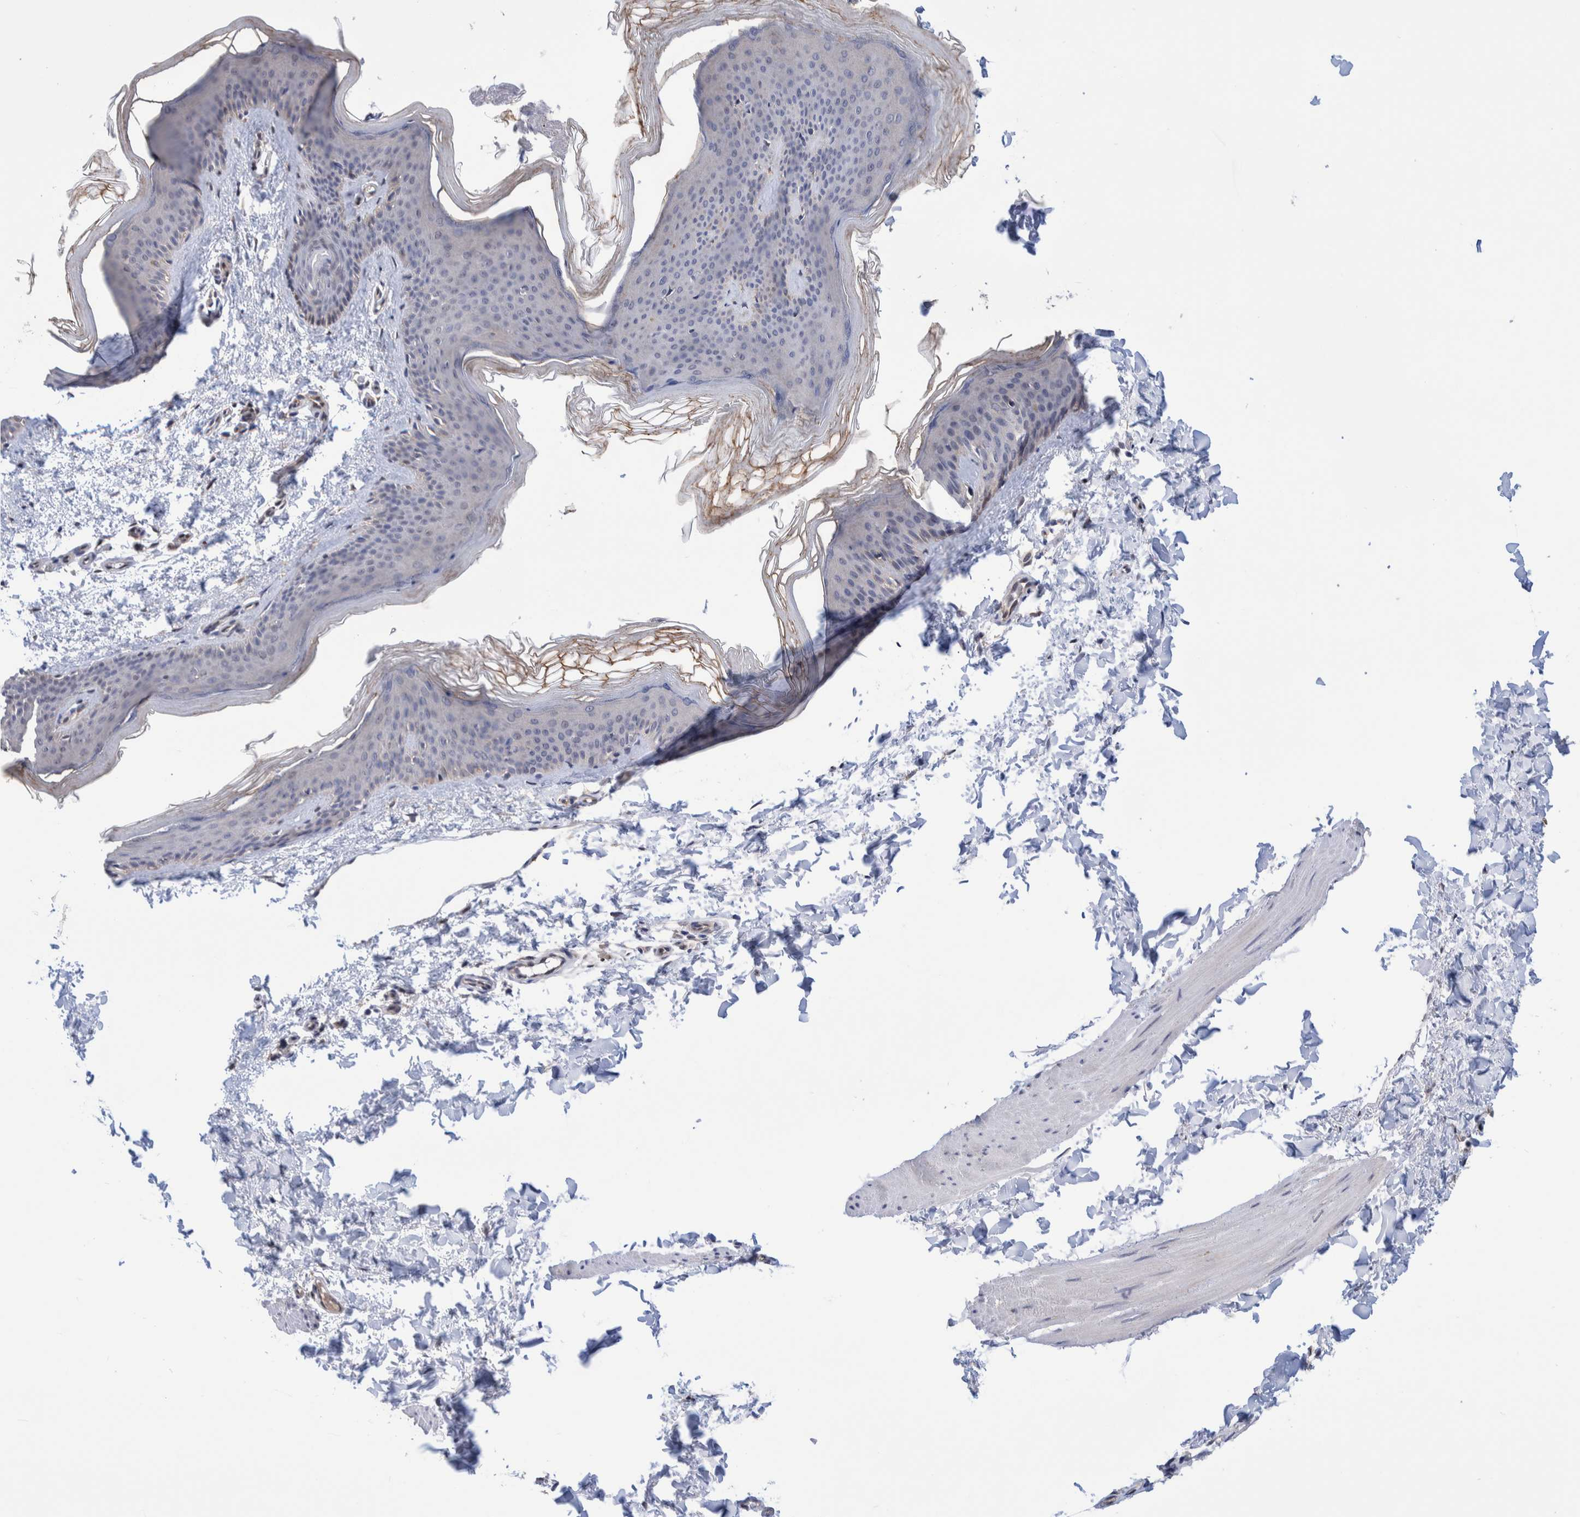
{"staining": {"intensity": "negative", "quantity": "none", "location": "none"}, "tissue": "skin", "cell_type": "Fibroblasts", "image_type": "normal", "snomed": [{"axis": "morphology", "description": "Normal tissue, NOS"}, {"axis": "topography", "description": "Skin"}], "caption": "Human skin stained for a protein using immunohistochemistry (IHC) demonstrates no positivity in fibroblasts.", "gene": "PFAS", "patient": {"sex": "female", "age": 27}}